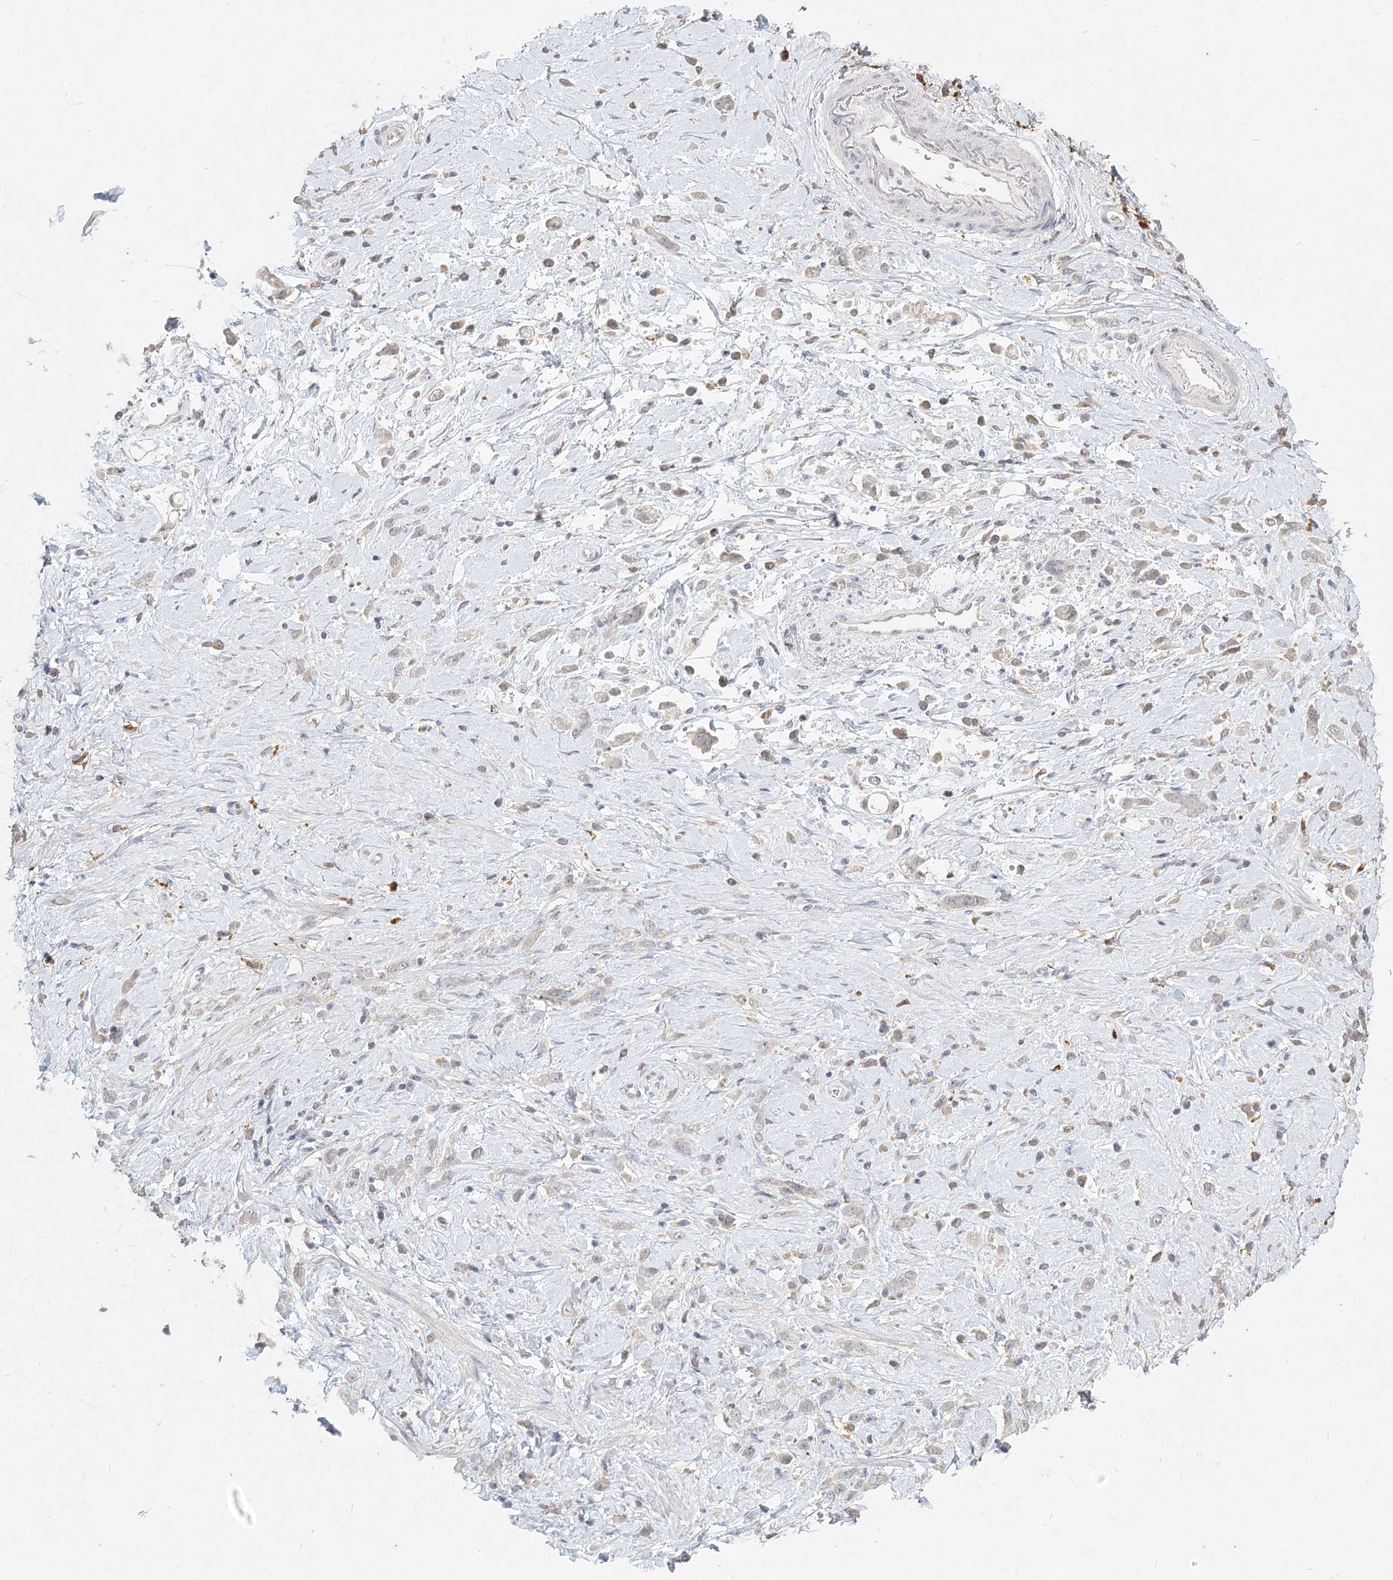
{"staining": {"intensity": "negative", "quantity": "none", "location": "none"}, "tissue": "stomach cancer", "cell_type": "Tumor cells", "image_type": "cancer", "snomed": [{"axis": "morphology", "description": "Adenocarcinoma, NOS"}, {"axis": "topography", "description": "Stomach"}], "caption": "DAB (3,3'-diaminobenzidine) immunohistochemical staining of stomach cancer (adenocarcinoma) displays no significant positivity in tumor cells.", "gene": "ARSI", "patient": {"sex": "female", "age": 60}}